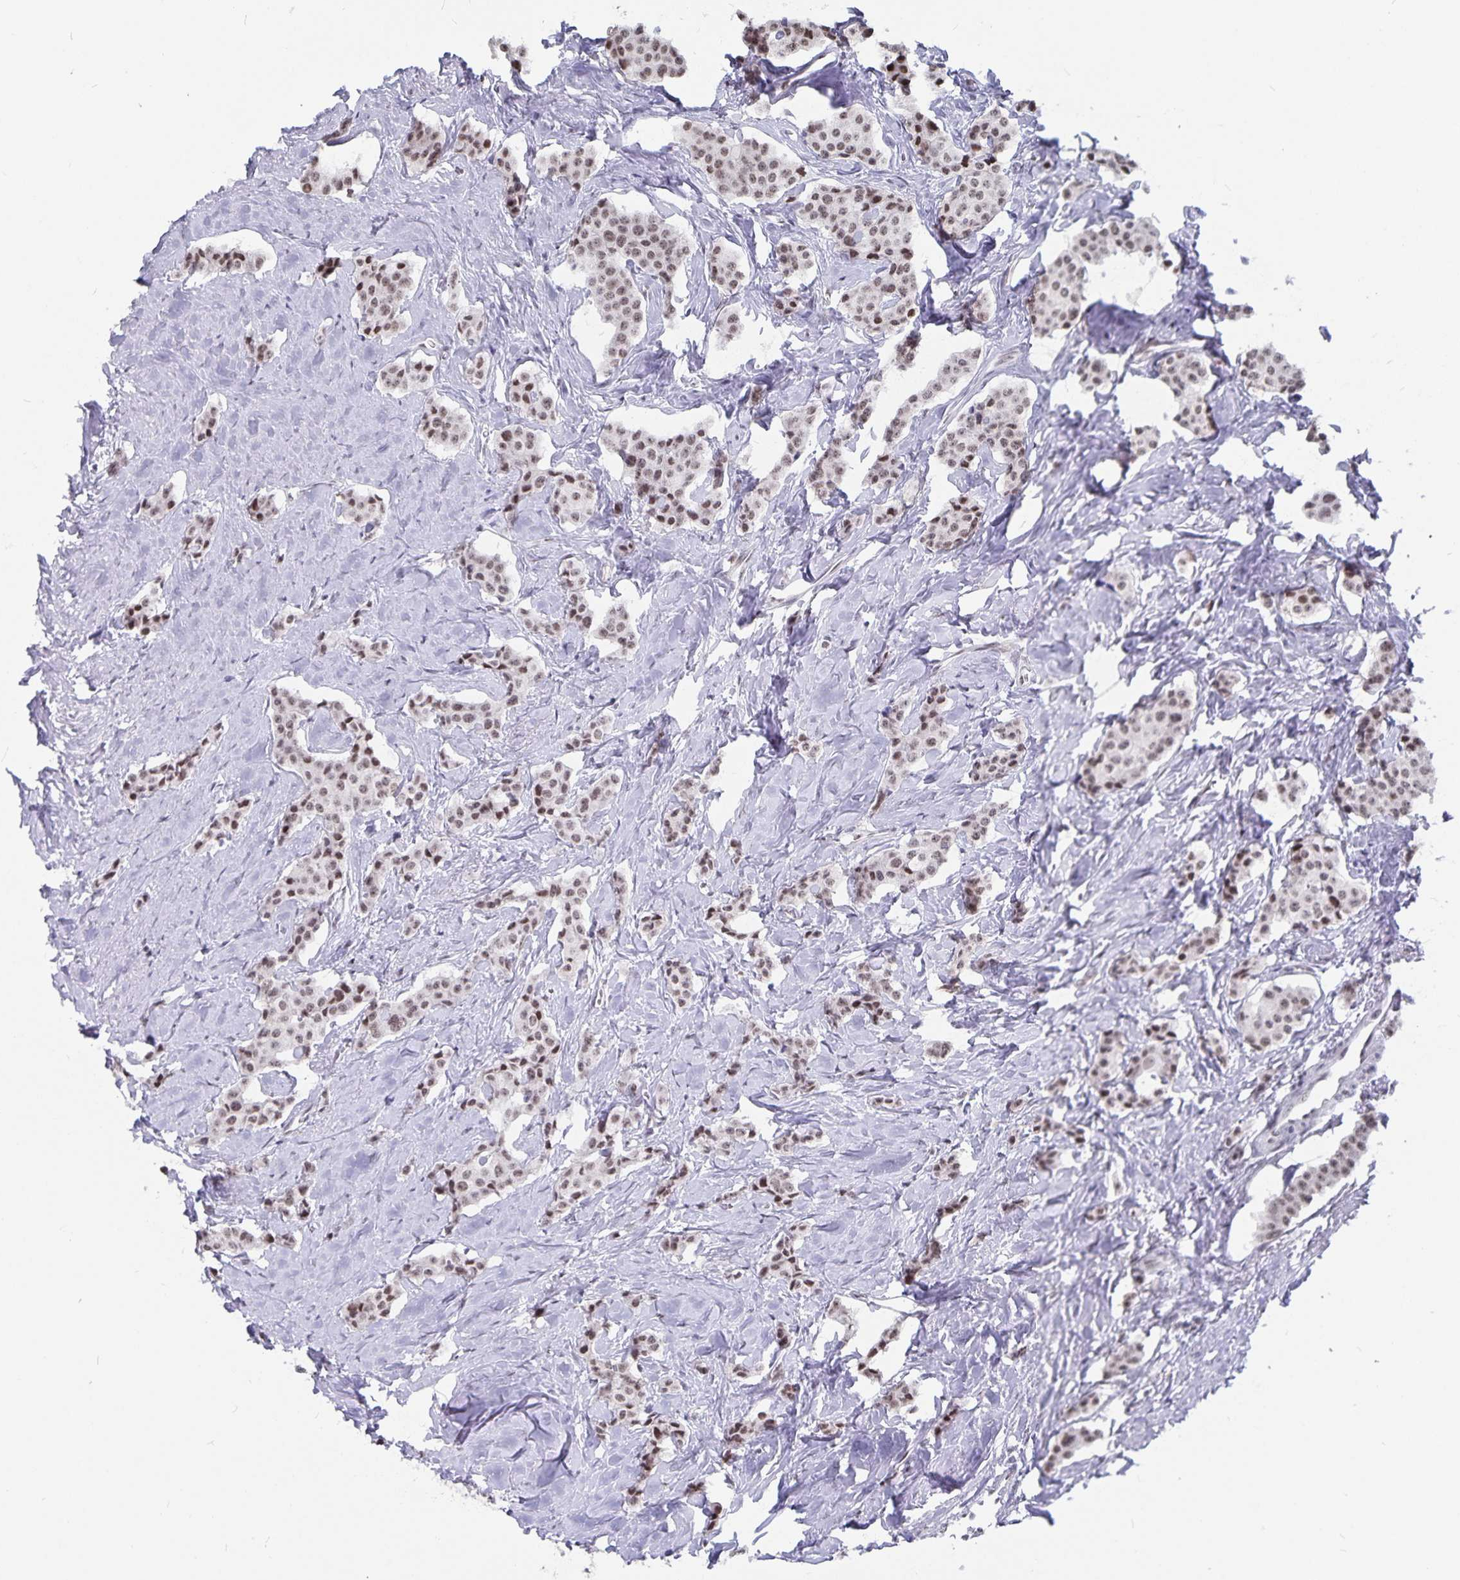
{"staining": {"intensity": "moderate", "quantity": ">75%", "location": "nuclear"}, "tissue": "carcinoid", "cell_type": "Tumor cells", "image_type": "cancer", "snomed": [{"axis": "morphology", "description": "Carcinoid, malignant, NOS"}, {"axis": "topography", "description": "Small intestine"}], "caption": "Immunohistochemical staining of human carcinoid (malignant) demonstrates medium levels of moderate nuclear protein staining in about >75% of tumor cells. The staining was performed using DAB (3,3'-diaminobenzidine) to visualize the protein expression in brown, while the nuclei were stained in blue with hematoxylin (Magnification: 20x).", "gene": "PBX2", "patient": {"sex": "female", "age": 64}}